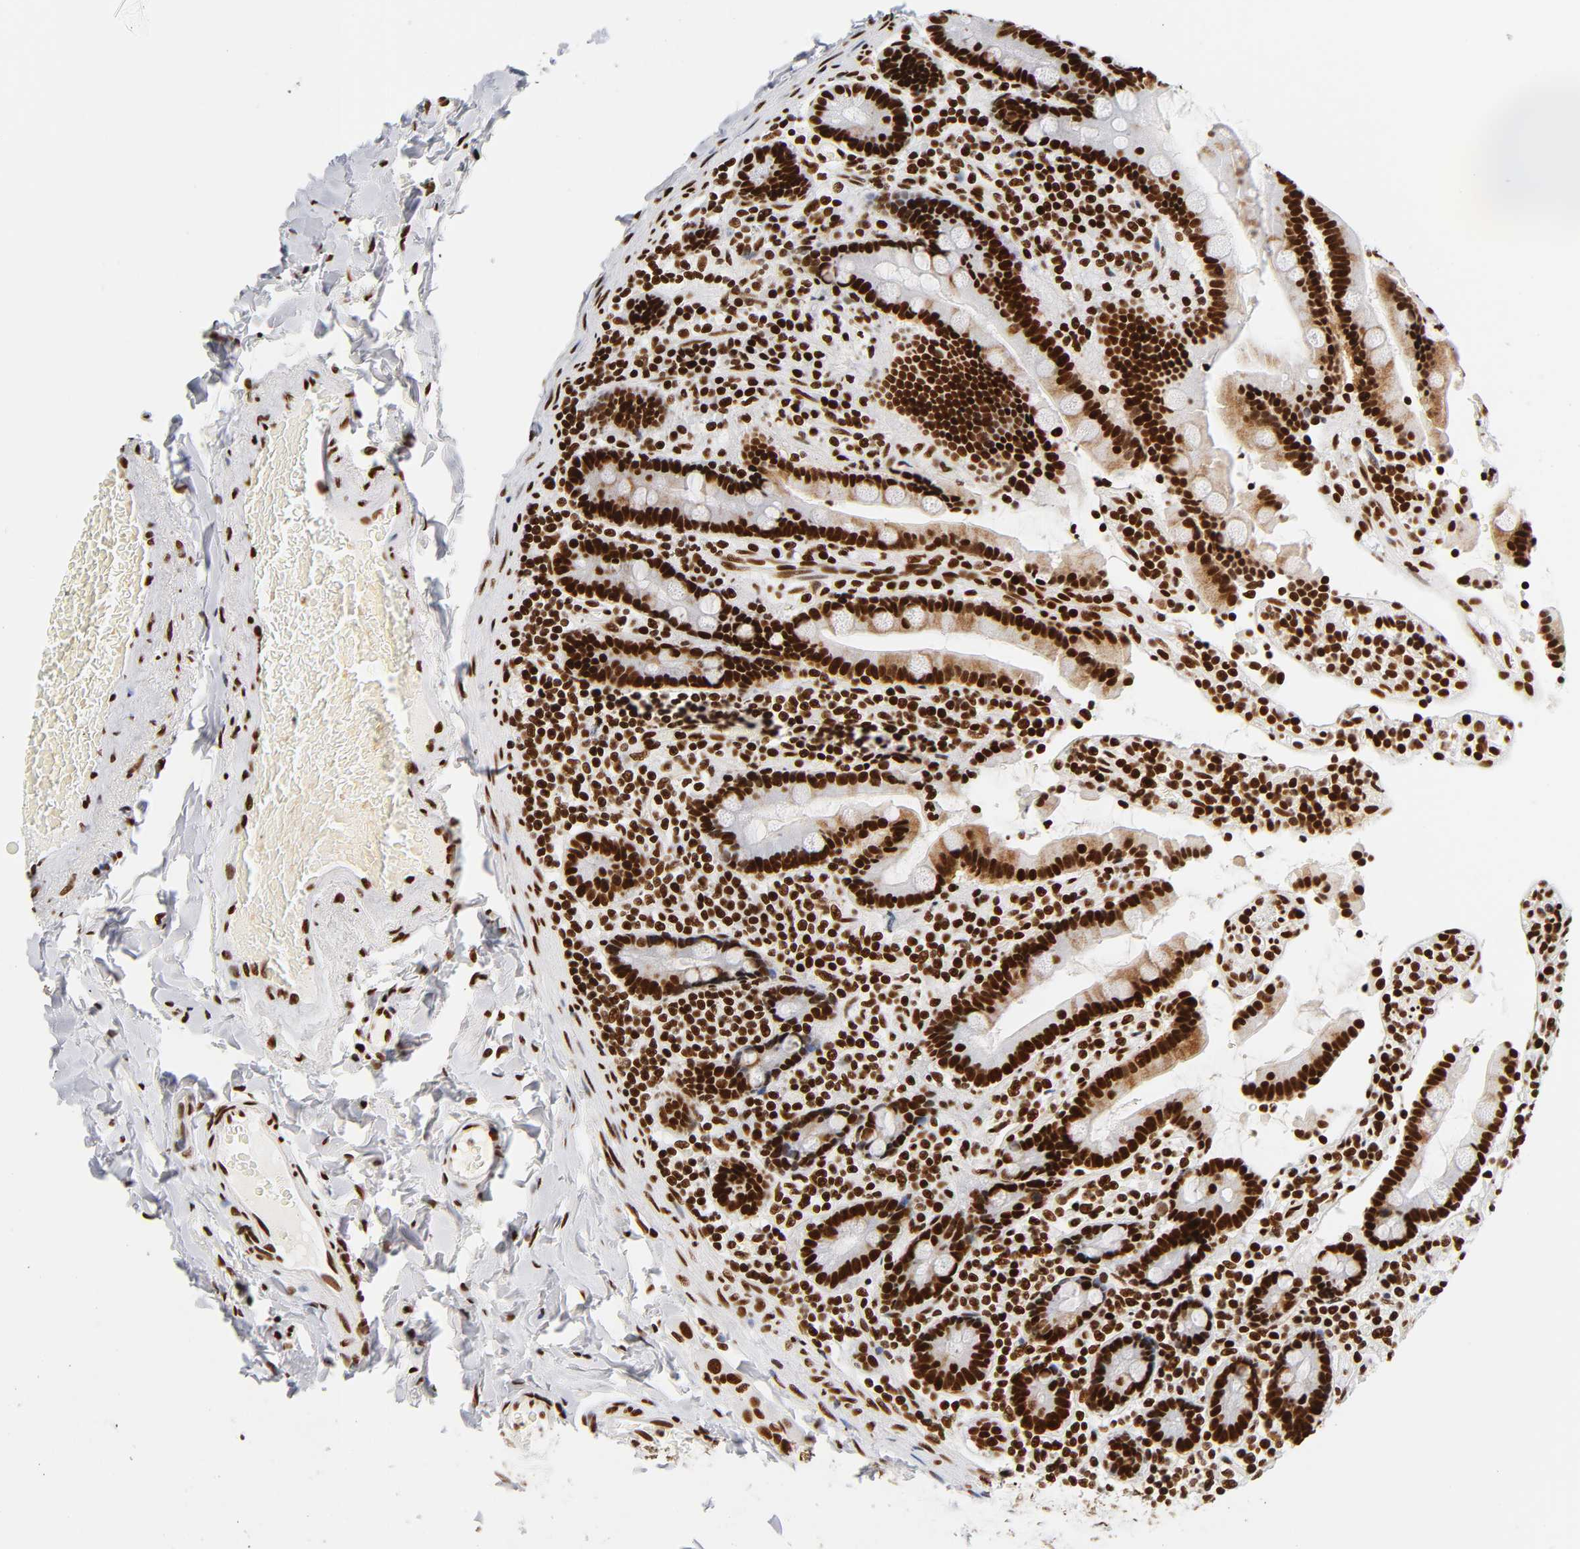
{"staining": {"intensity": "strong", "quantity": ">75%", "location": "nuclear"}, "tissue": "duodenum", "cell_type": "Glandular cells", "image_type": "normal", "snomed": [{"axis": "morphology", "description": "Normal tissue, NOS"}, {"axis": "topography", "description": "Duodenum"}], "caption": "Immunohistochemistry photomicrograph of benign duodenum: human duodenum stained using immunohistochemistry (IHC) reveals high levels of strong protein expression localized specifically in the nuclear of glandular cells, appearing as a nuclear brown color.", "gene": "XRCC6", "patient": {"sex": "female", "age": 53}}